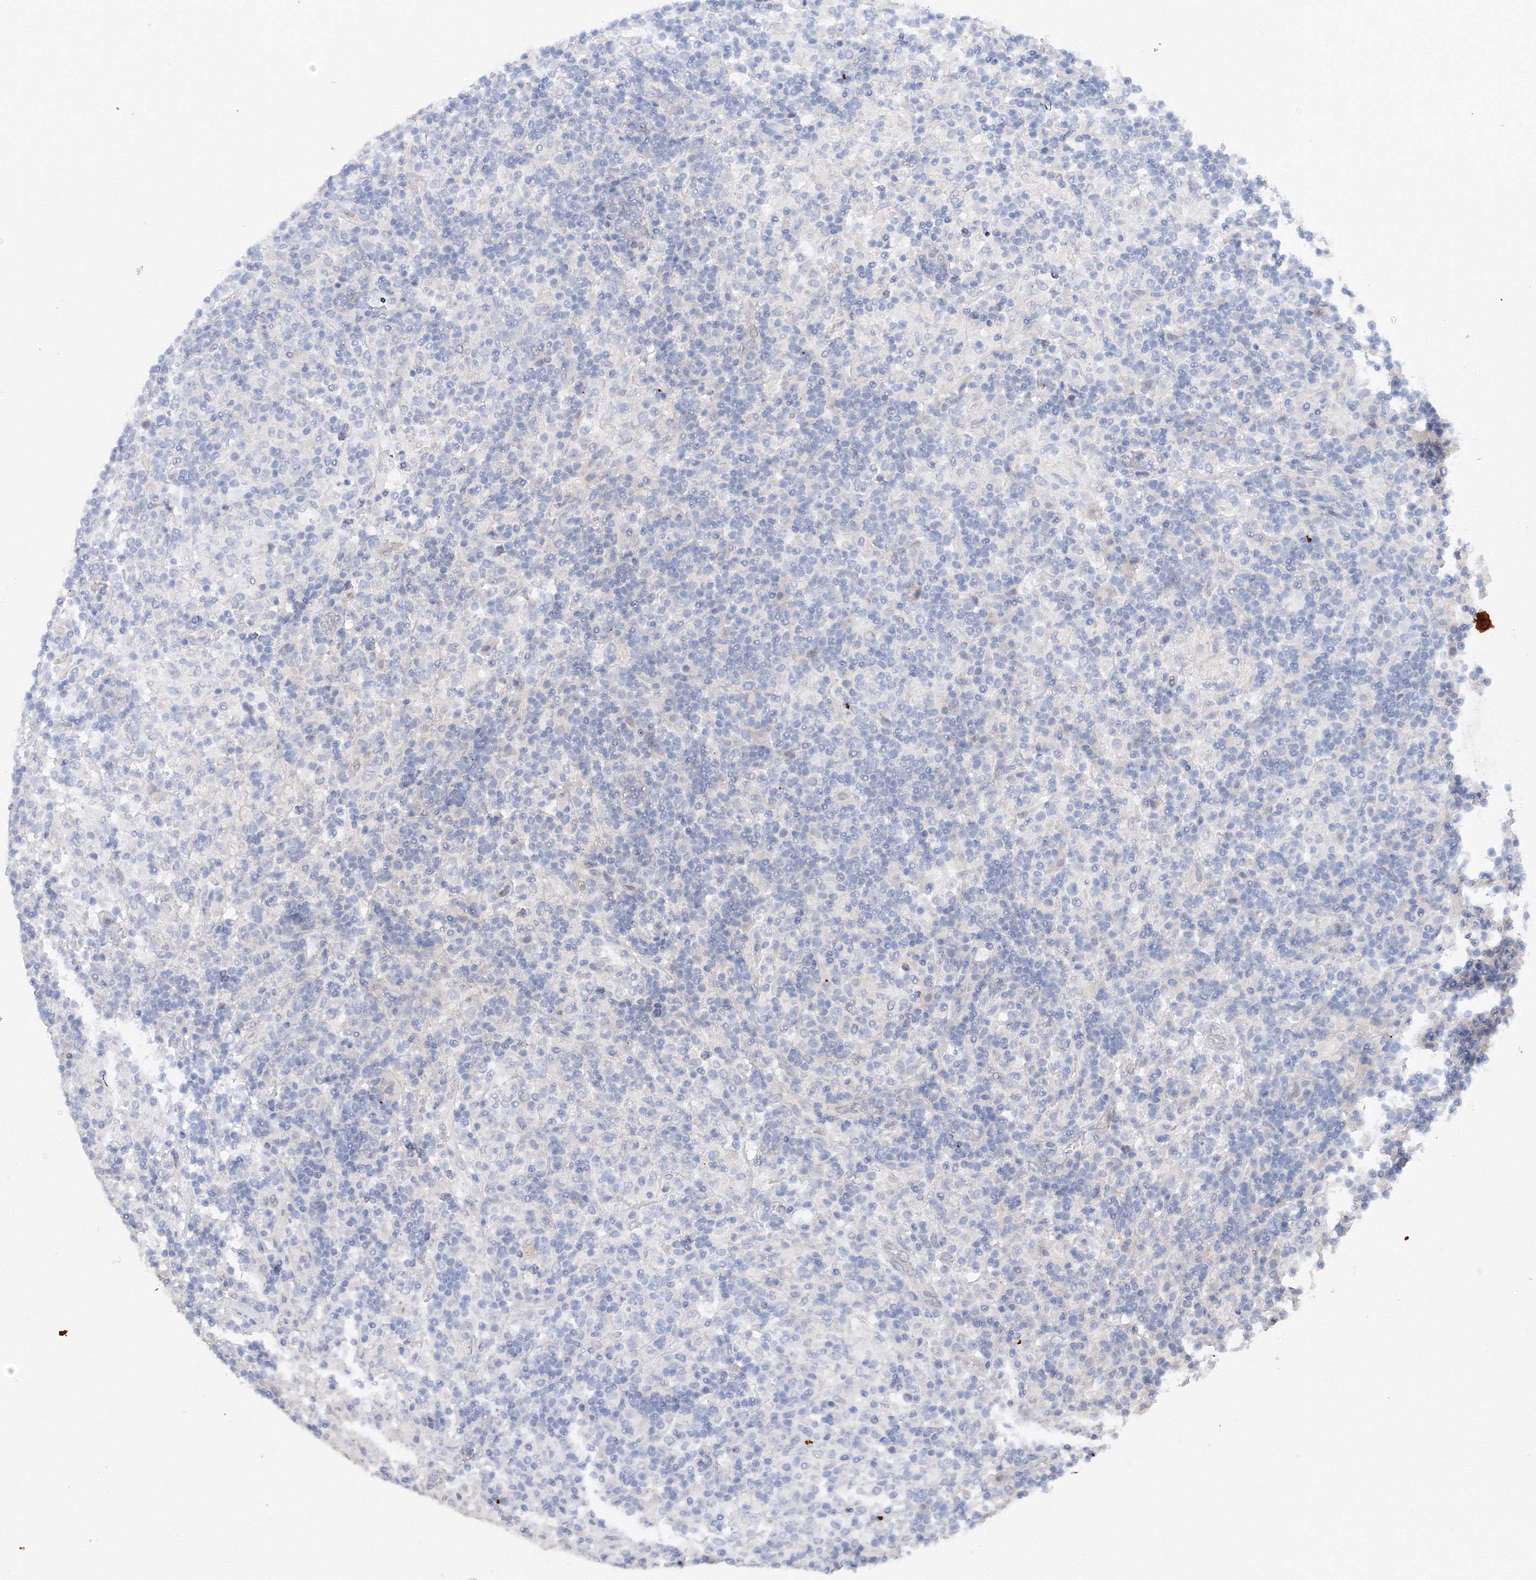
{"staining": {"intensity": "negative", "quantity": "none", "location": "none"}, "tissue": "lymphoma", "cell_type": "Tumor cells", "image_type": "cancer", "snomed": [{"axis": "morphology", "description": "Hodgkin's disease, NOS"}, {"axis": "topography", "description": "Lymph node"}], "caption": "This is an immunohistochemistry (IHC) image of human lymphoma. There is no positivity in tumor cells.", "gene": "TAMM41", "patient": {"sex": "male", "age": 70}}